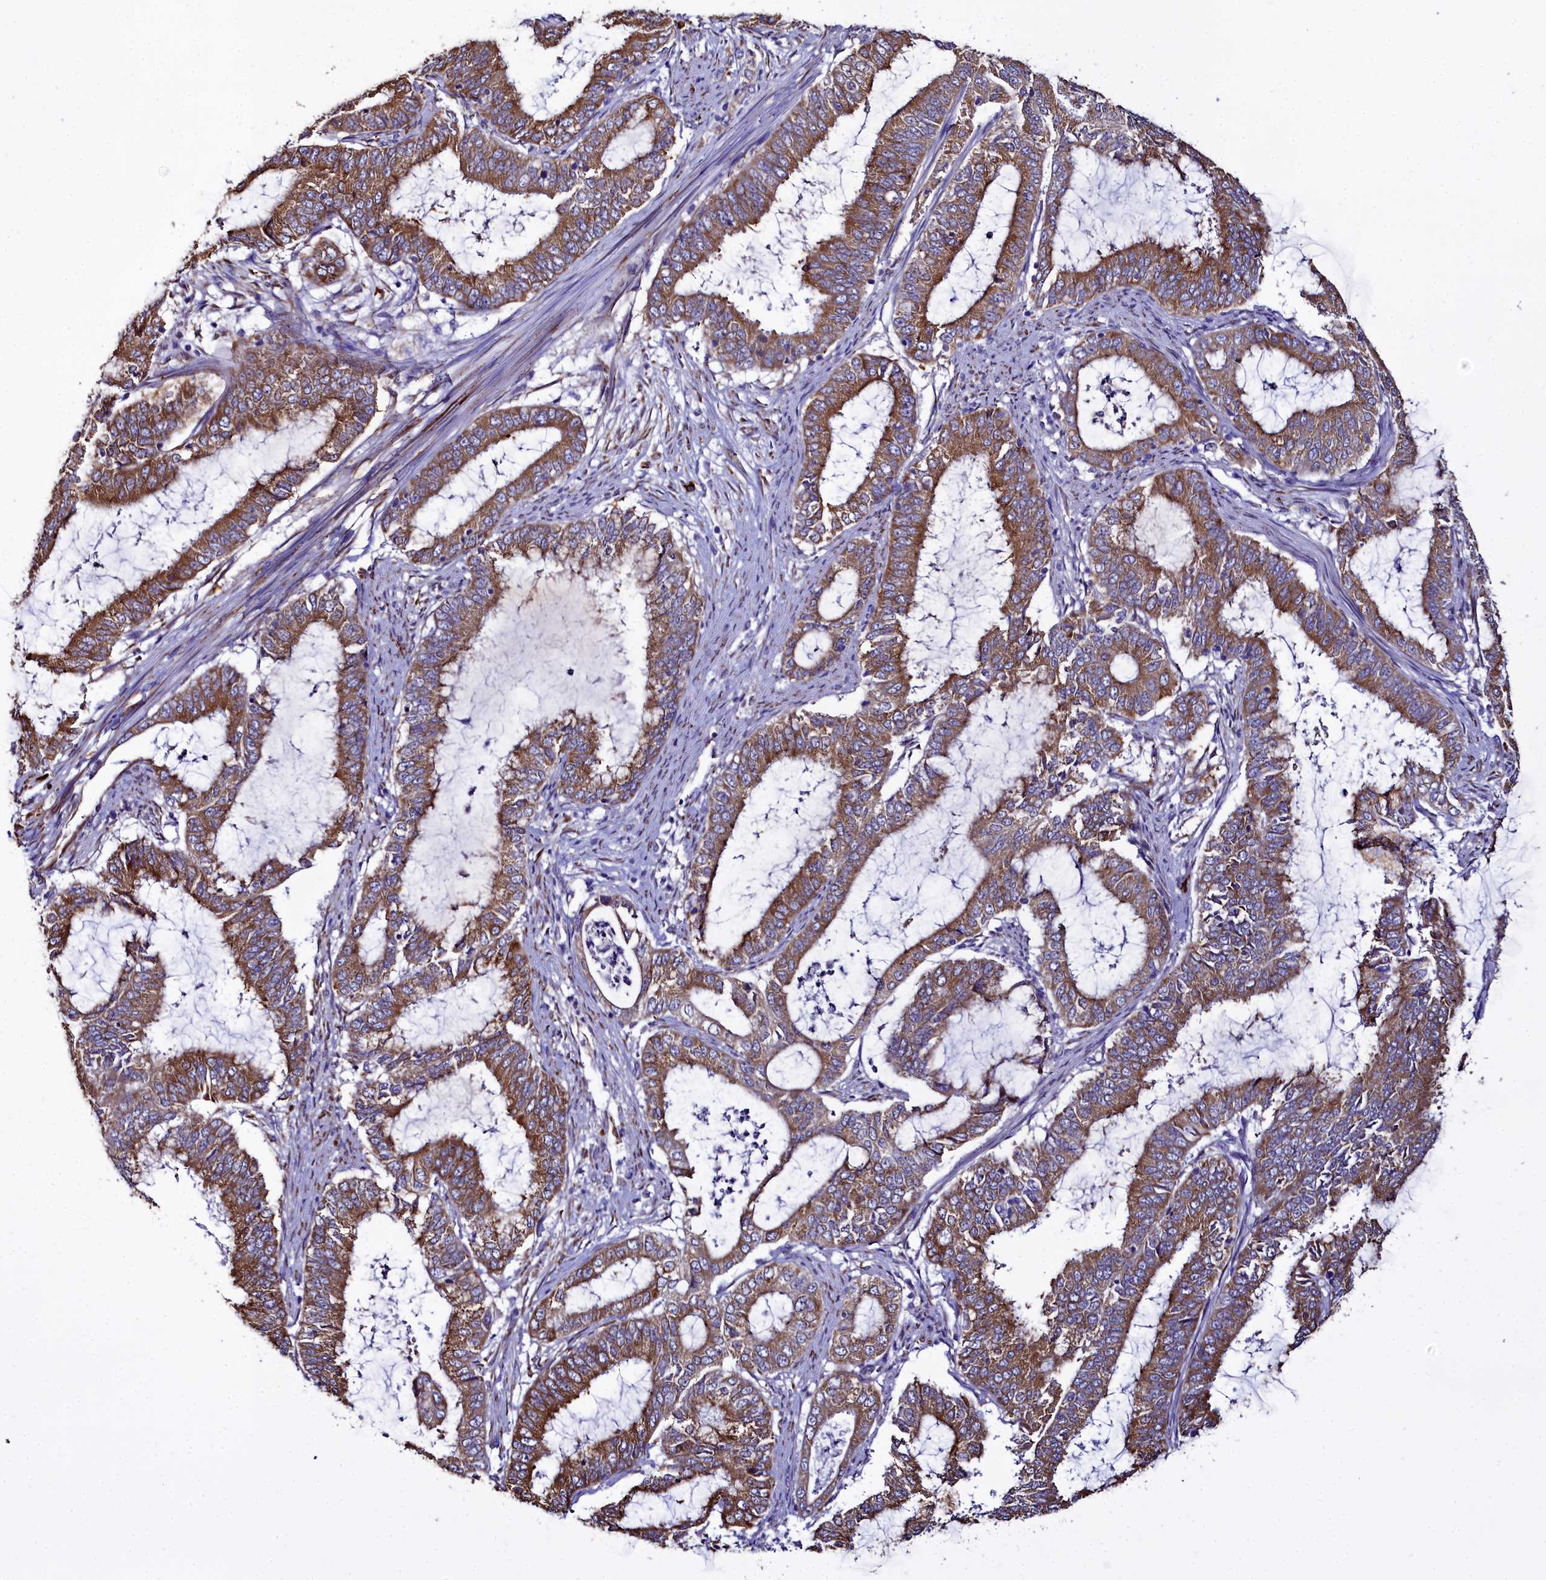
{"staining": {"intensity": "moderate", "quantity": ">75%", "location": "cytoplasmic/membranous"}, "tissue": "endometrial cancer", "cell_type": "Tumor cells", "image_type": "cancer", "snomed": [{"axis": "morphology", "description": "Adenocarcinoma, NOS"}, {"axis": "topography", "description": "Endometrium"}], "caption": "Immunohistochemical staining of human adenocarcinoma (endometrial) reveals moderate cytoplasmic/membranous protein staining in approximately >75% of tumor cells.", "gene": "TXNDC5", "patient": {"sex": "female", "age": 51}}